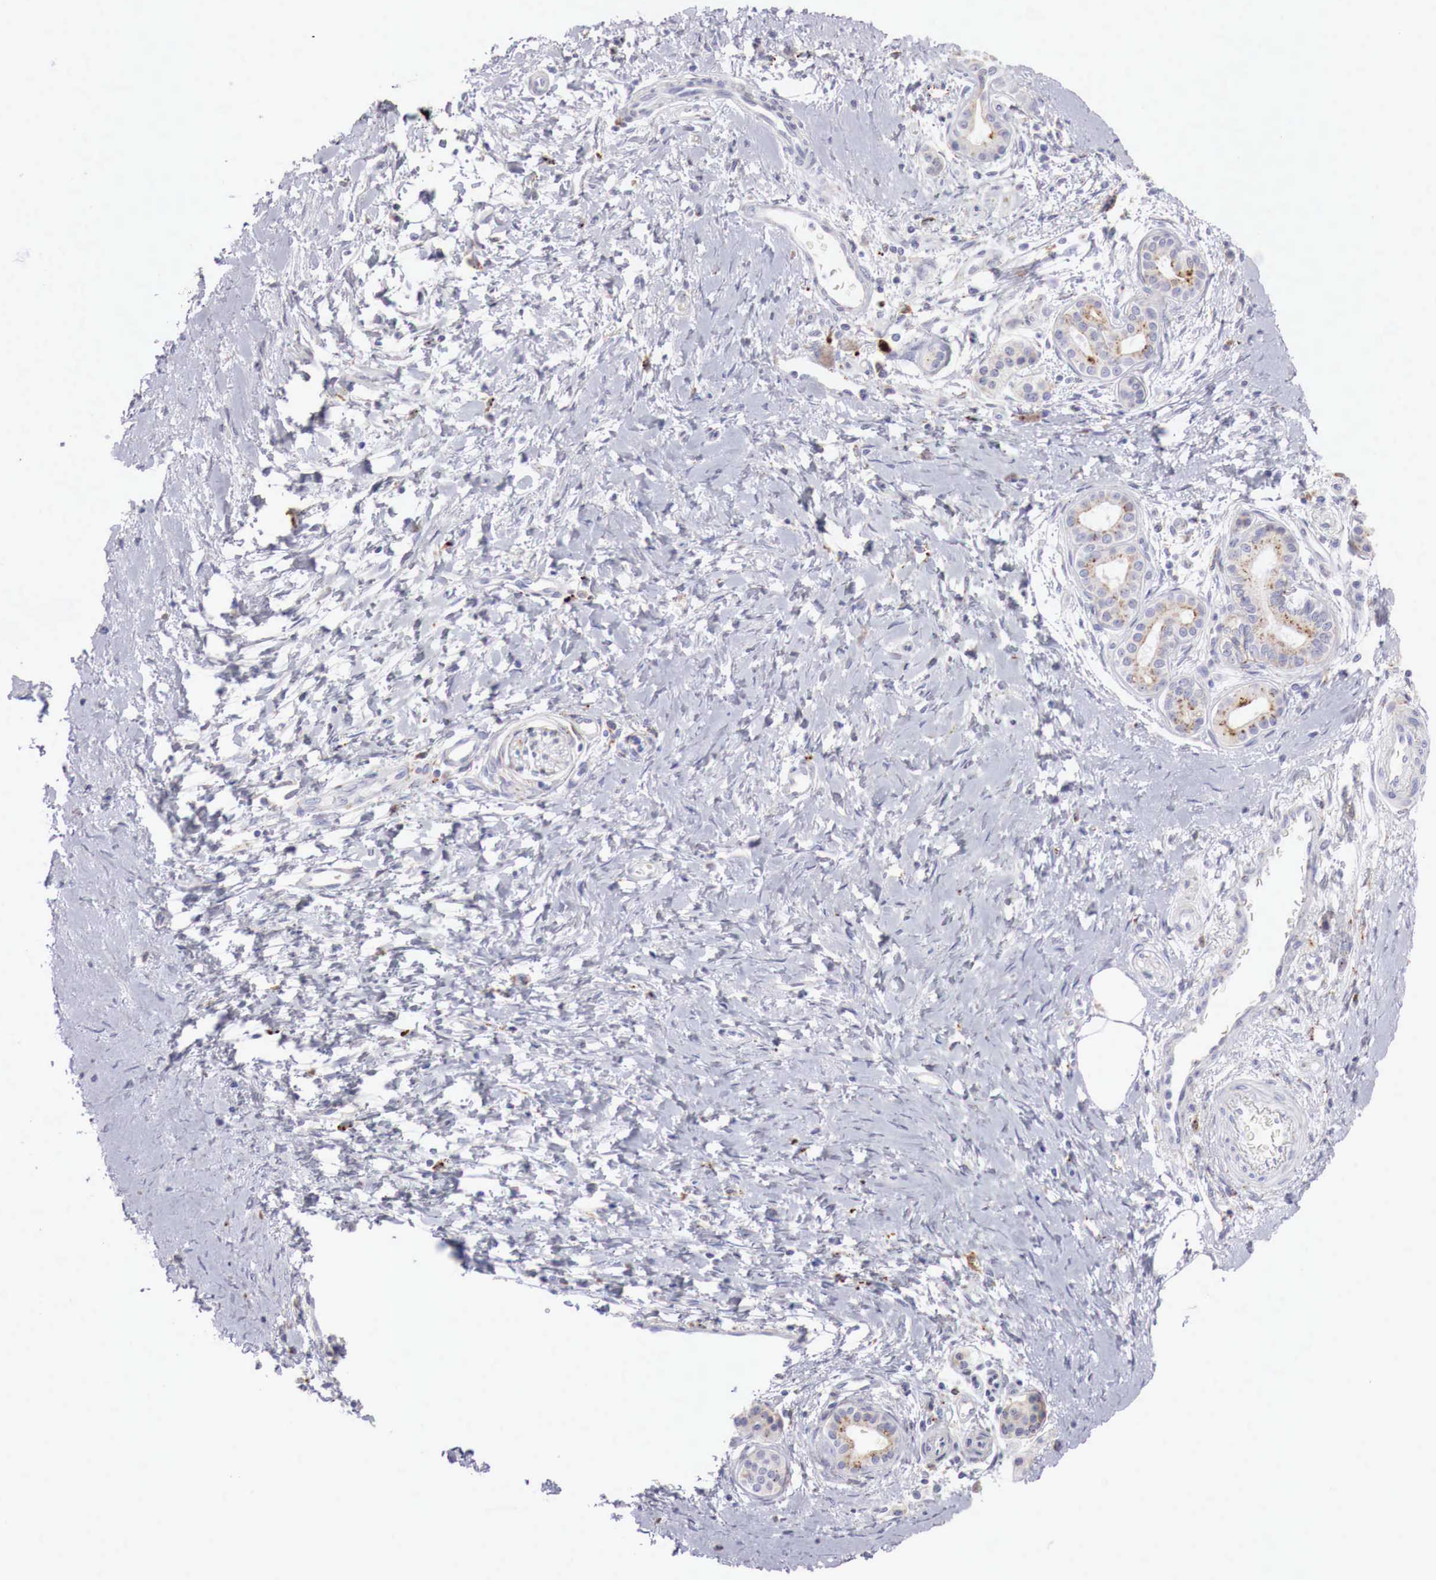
{"staining": {"intensity": "moderate", "quantity": "25%-75%", "location": "cytoplasmic/membranous"}, "tissue": "pancreatic cancer", "cell_type": "Tumor cells", "image_type": "cancer", "snomed": [{"axis": "morphology", "description": "Adenocarcinoma, NOS"}, {"axis": "topography", "description": "Pancreas"}], "caption": "A brown stain shows moderate cytoplasmic/membranous expression of a protein in human adenocarcinoma (pancreatic) tumor cells.", "gene": "GLA", "patient": {"sex": "female", "age": 66}}